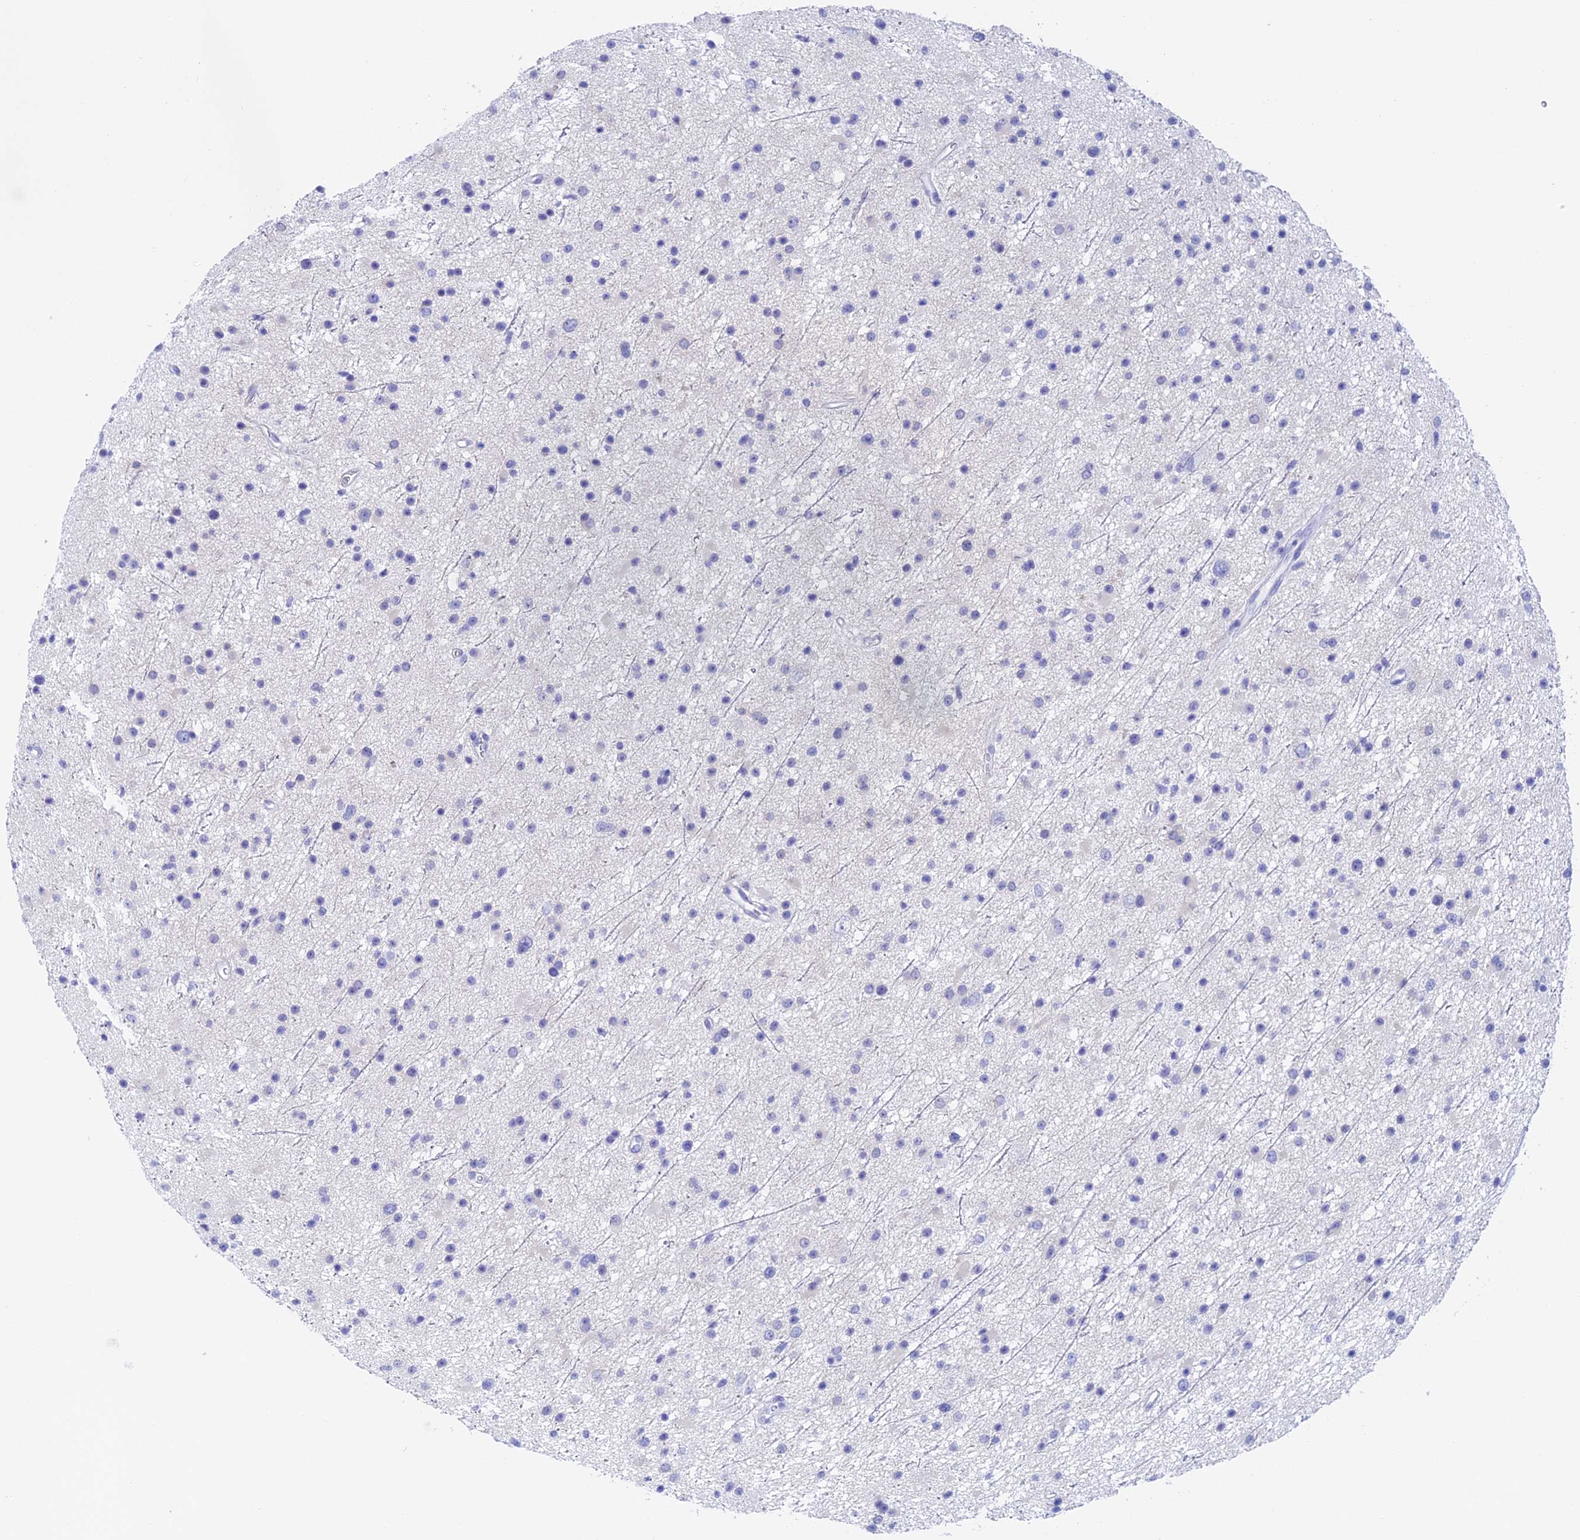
{"staining": {"intensity": "negative", "quantity": "none", "location": "none"}, "tissue": "glioma", "cell_type": "Tumor cells", "image_type": "cancer", "snomed": [{"axis": "morphology", "description": "Glioma, malignant, Low grade"}, {"axis": "topography", "description": "Cerebral cortex"}], "caption": "A histopathology image of human low-grade glioma (malignant) is negative for staining in tumor cells. (Brightfield microscopy of DAB IHC at high magnification).", "gene": "STUB1", "patient": {"sex": "female", "age": 39}}